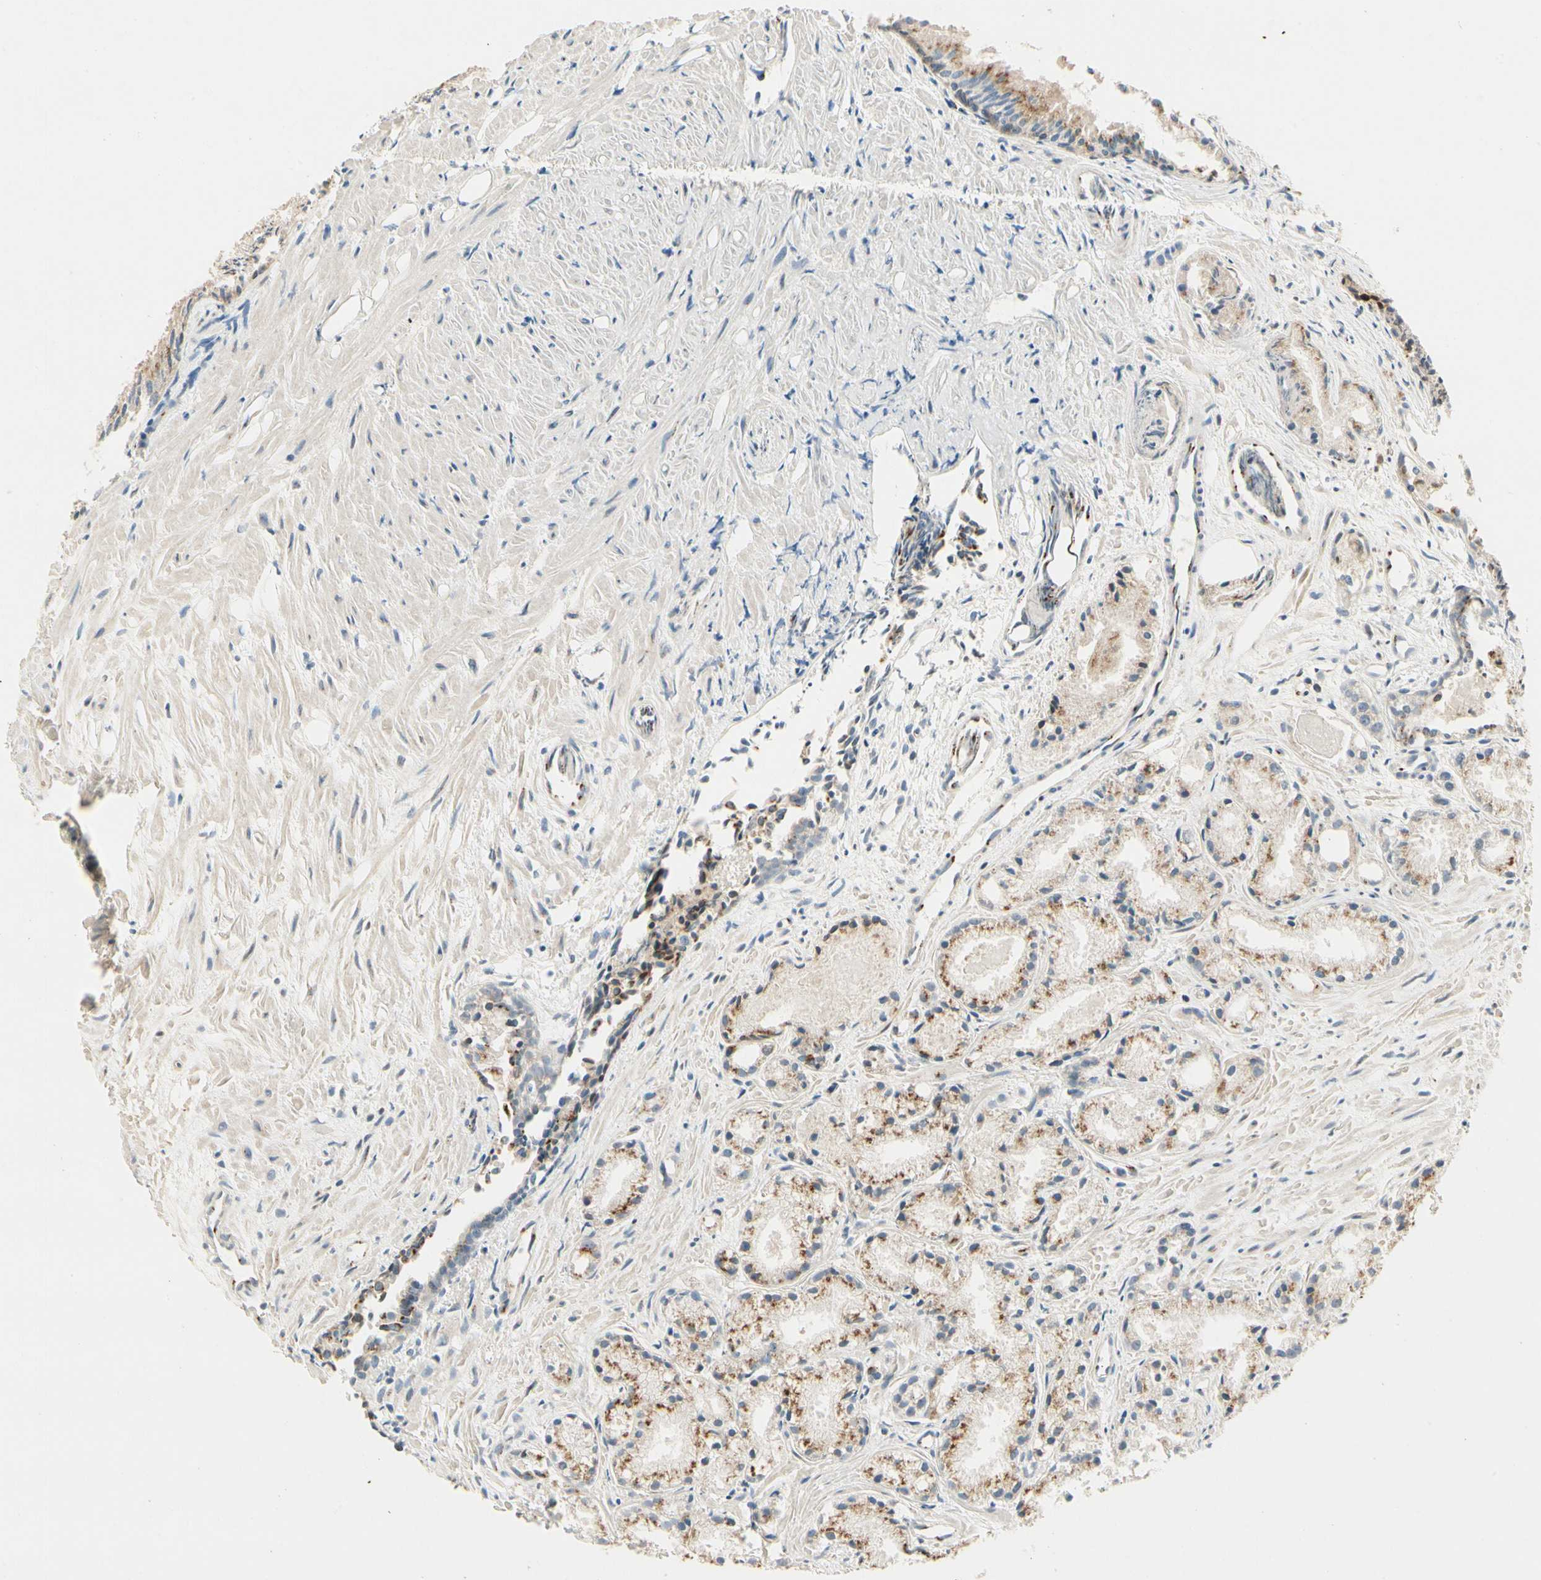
{"staining": {"intensity": "moderate", "quantity": ">75%", "location": "cytoplasmic/membranous"}, "tissue": "prostate cancer", "cell_type": "Tumor cells", "image_type": "cancer", "snomed": [{"axis": "morphology", "description": "Adenocarcinoma, Low grade"}, {"axis": "topography", "description": "Prostate"}], "caption": "Moderate cytoplasmic/membranous staining for a protein is appreciated in about >75% of tumor cells of prostate low-grade adenocarcinoma using immunohistochemistry (IHC).", "gene": "MANSC1", "patient": {"sex": "male", "age": 72}}